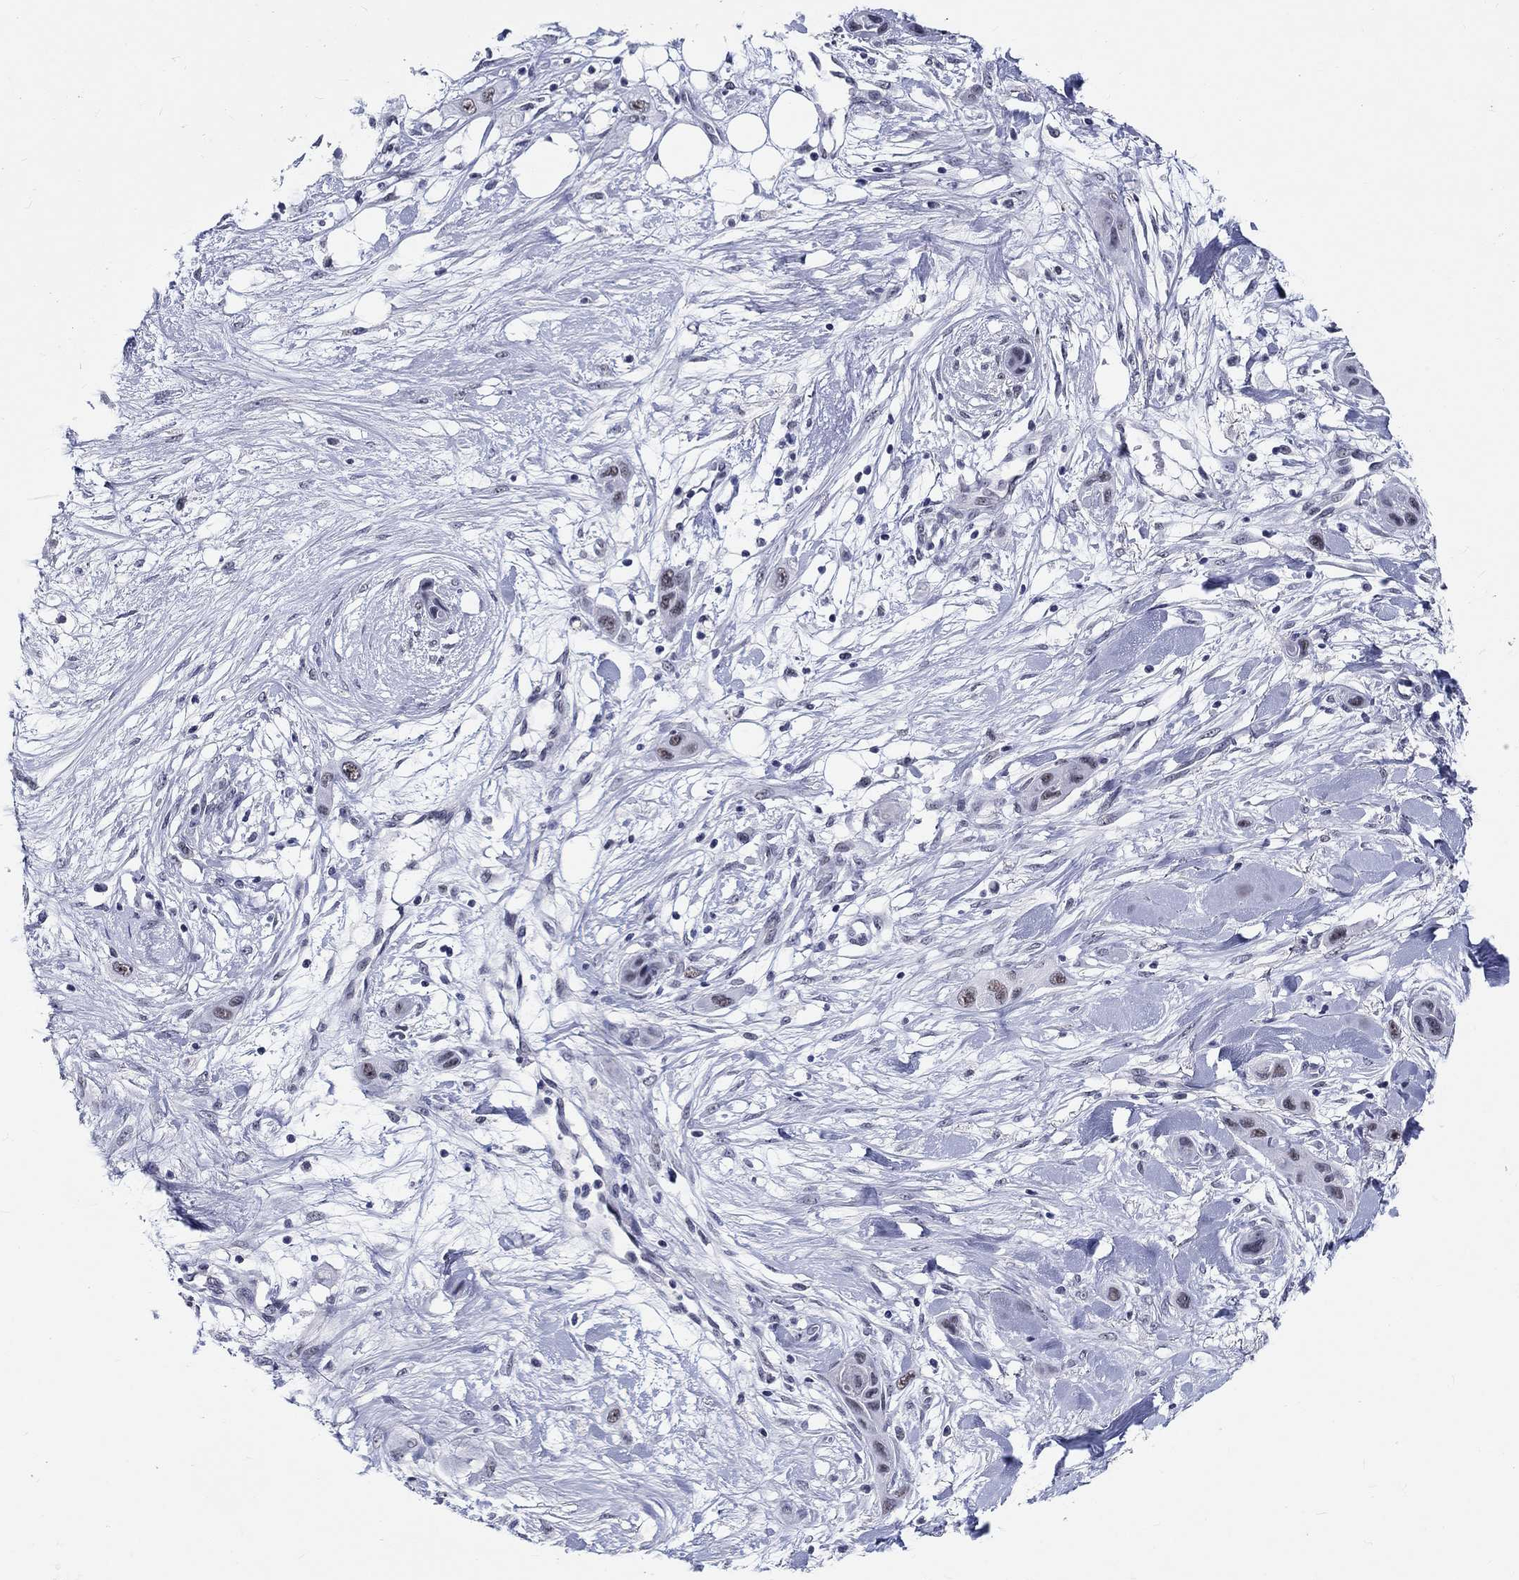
{"staining": {"intensity": "weak", "quantity": "<25%", "location": "nuclear"}, "tissue": "skin cancer", "cell_type": "Tumor cells", "image_type": "cancer", "snomed": [{"axis": "morphology", "description": "Squamous cell carcinoma, NOS"}, {"axis": "topography", "description": "Skin"}], "caption": "DAB (3,3'-diaminobenzidine) immunohistochemical staining of squamous cell carcinoma (skin) reveals no significant staining in tumor cells. Nuclei are stained in blue.", "gene": "GRIN1", "patient": {"sex": "male", "age": 79}}